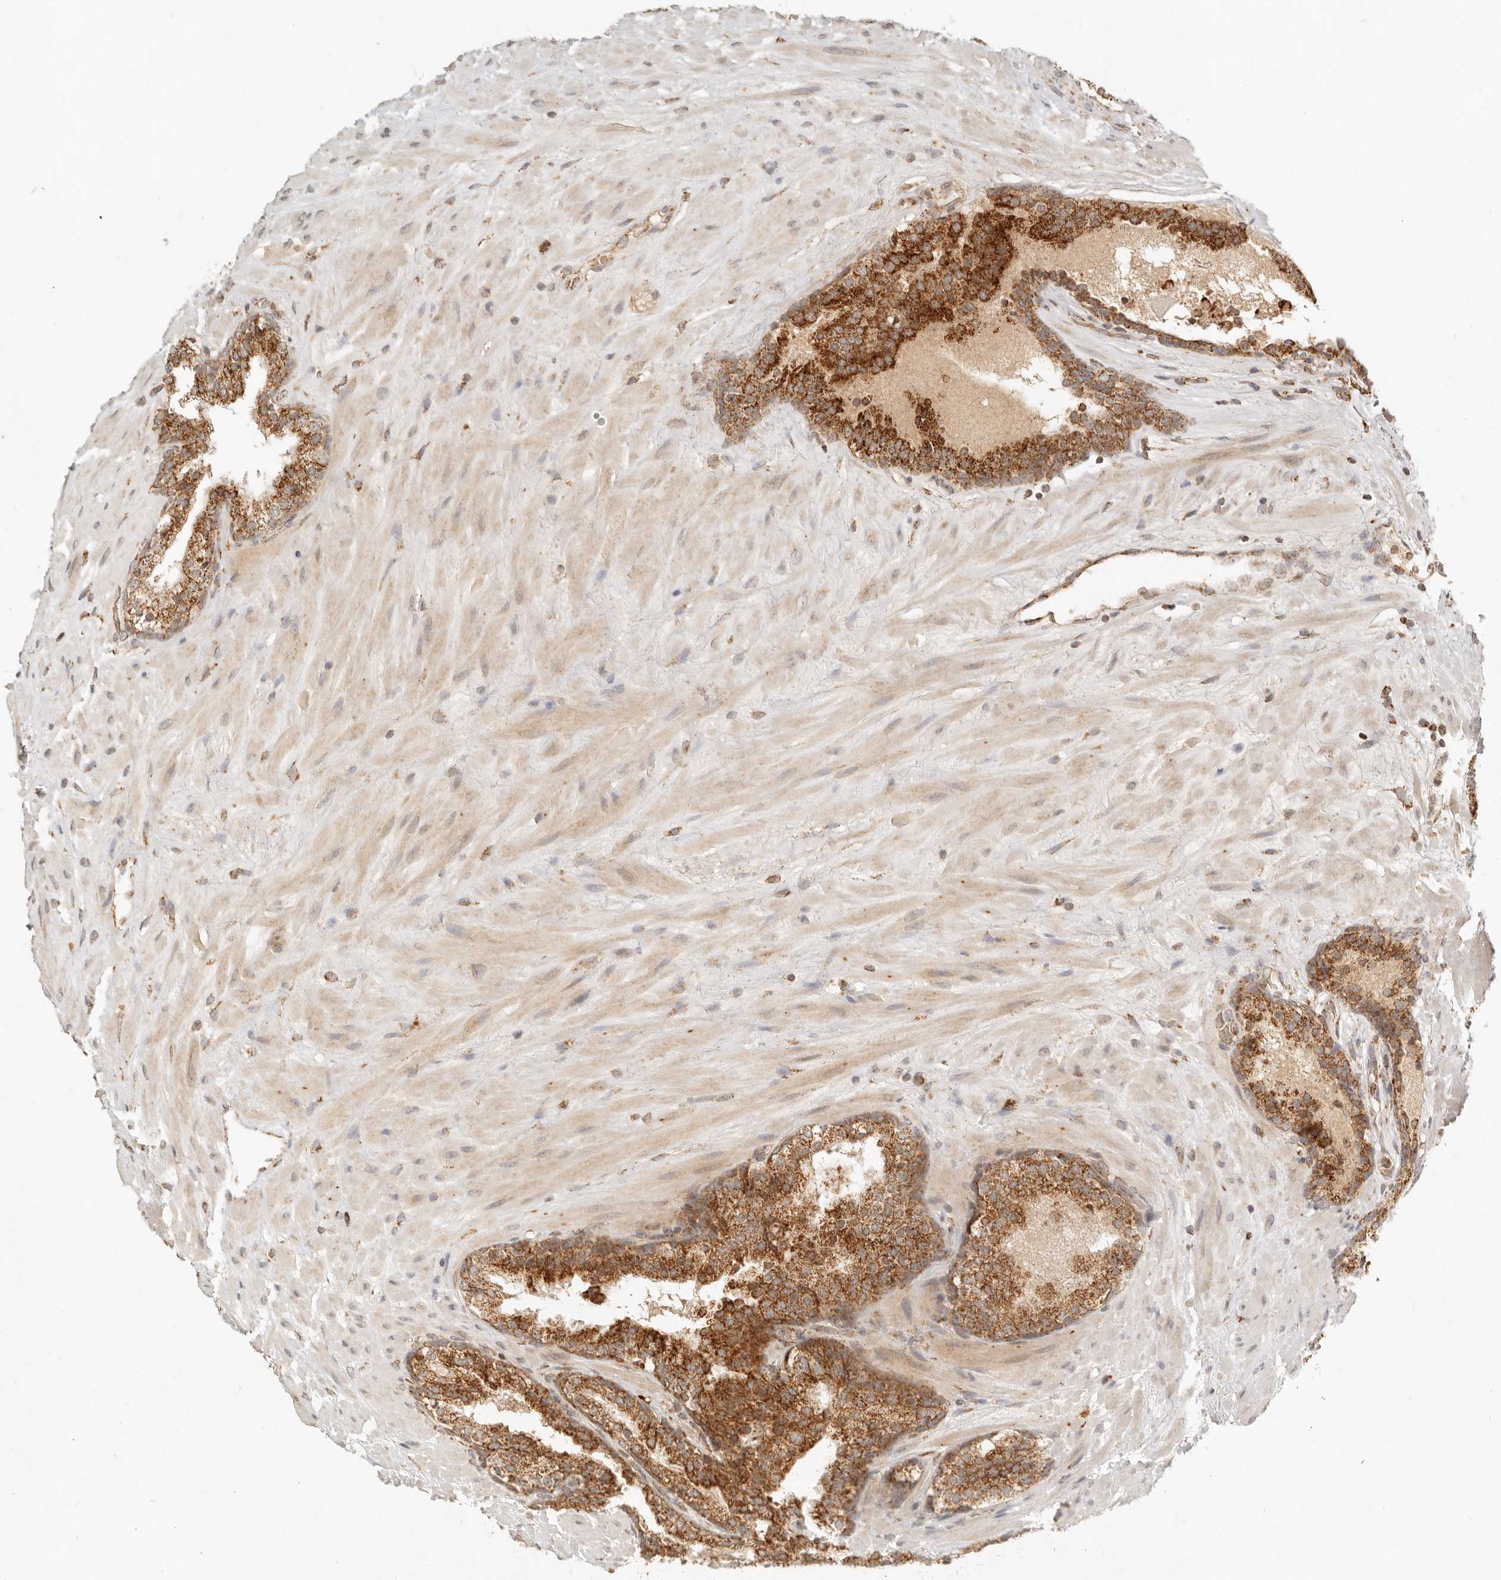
{"staining": {"intensity": "strong", "quantity": ">75%", "location": "cytoplasmic/membranous"}, "tissue": "prostate cancer", "cell_type": "Tumor cells", "image_type": "cancer", "snomed": [{"axis": "morphology", "description": "Adenocarcinoma, High grade"}, {"axis": "topography", "description": "Prostate"}], "caption": "Tumor cells show high levels of strong cytoplasmic/membranous expression in approximately >75% of cells in prostate cancer (adenocarcinoma (high-grade)).", "gene": "MRPL55", "patient": {"sex": "male", "age": 56}}